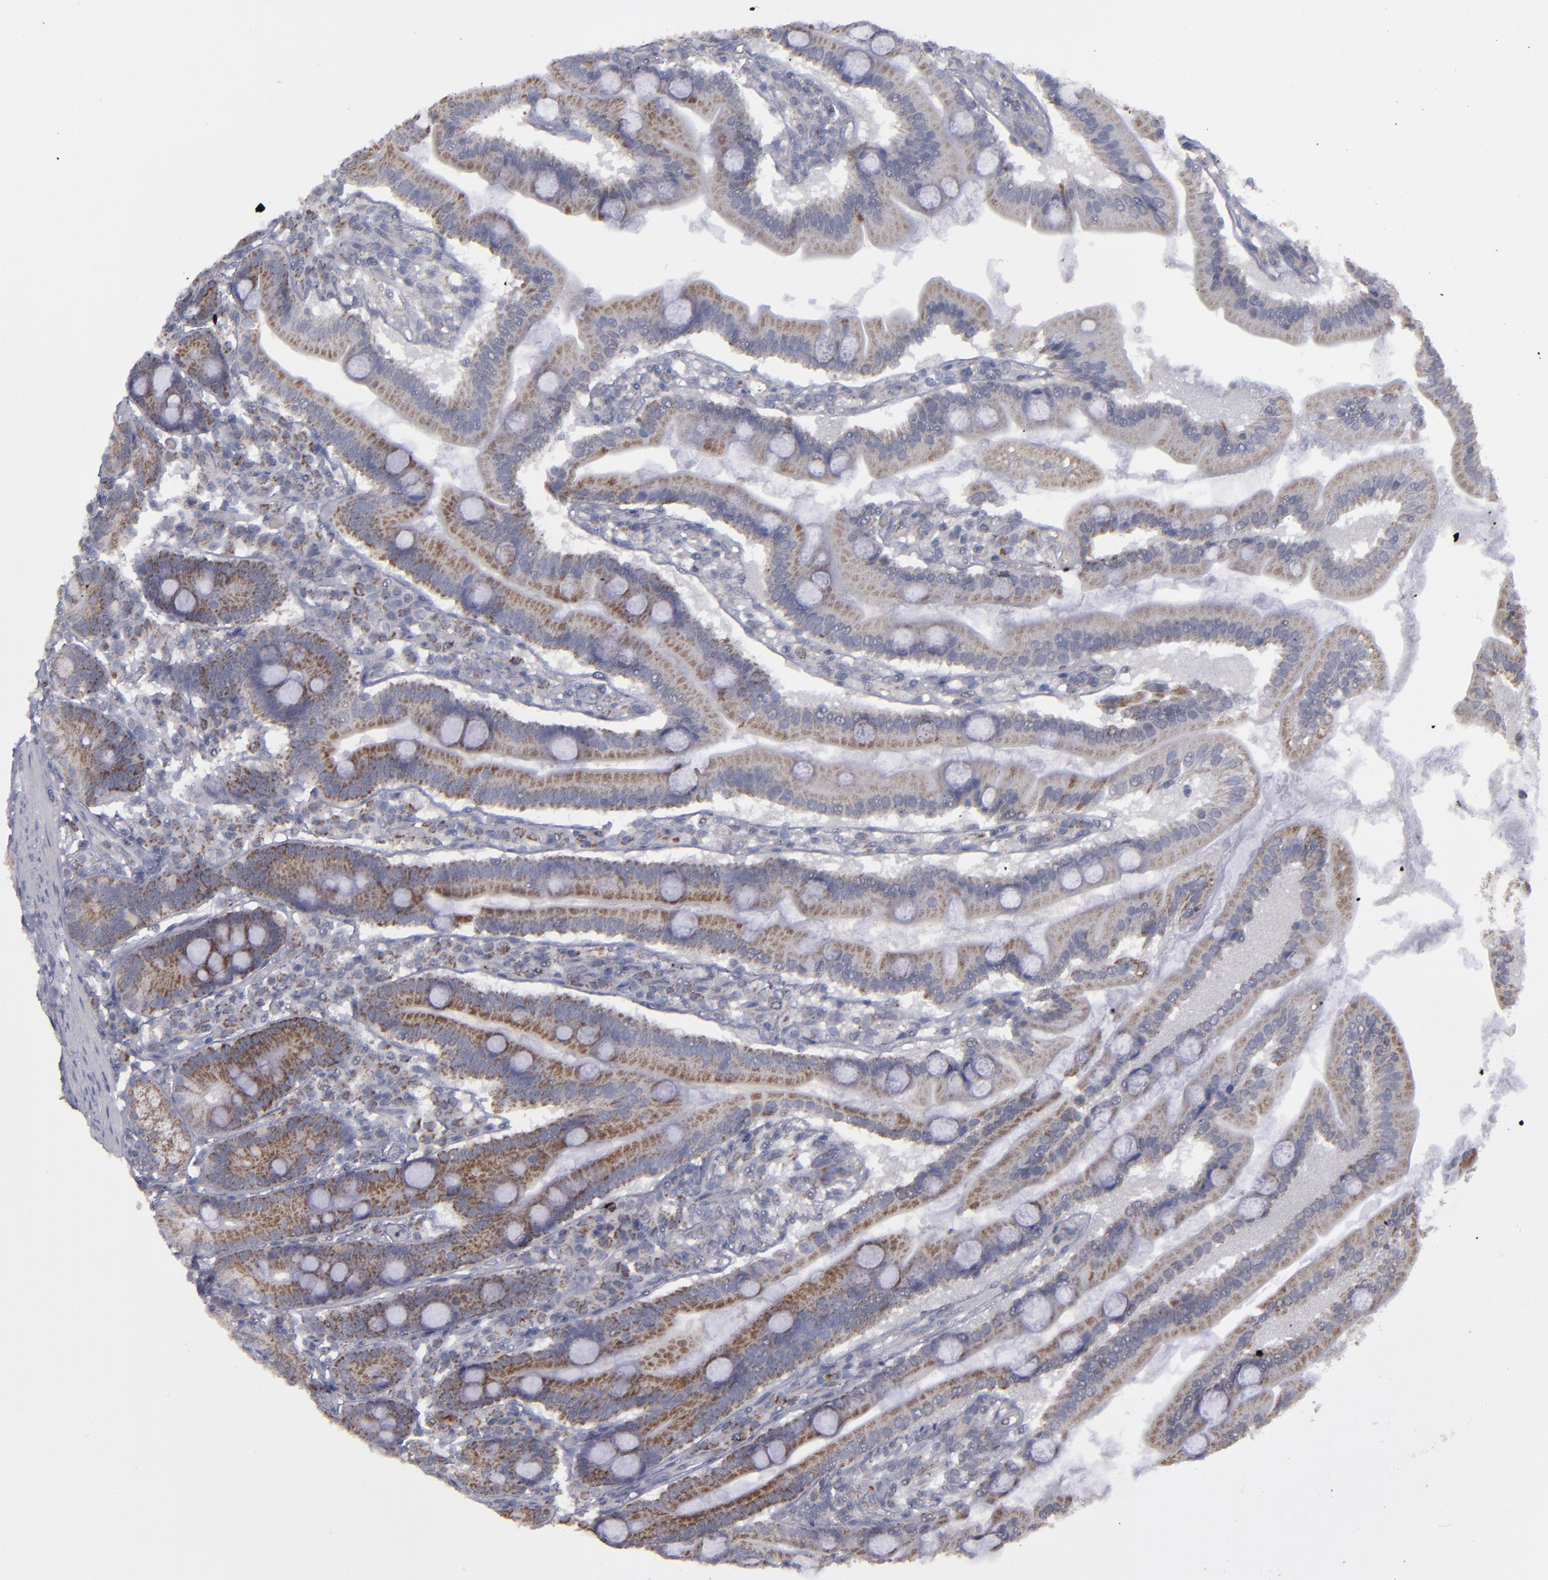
{"staining": {"intensity": "moderate", "quantity": ">75%", "location": "cytoplasmic/membranous"}, "tissue": "duodenum", "cell_type": "Glandular cells", "image_type": "normal", "snomed": [{"axis": "morphology", "description": "Normal tissue, NOS"}, {"axis": "topography", "description": "Duodenum"}], "caption": "This micrograph displays immunohistochemistry (IHC) staining of unremarkable human duodenum, with medium moderate cytoplasmic/membranous staining in about >75% of glandular cells.", "gene": "MYOM2", "patient": {"sex": "female", "age": 64}}